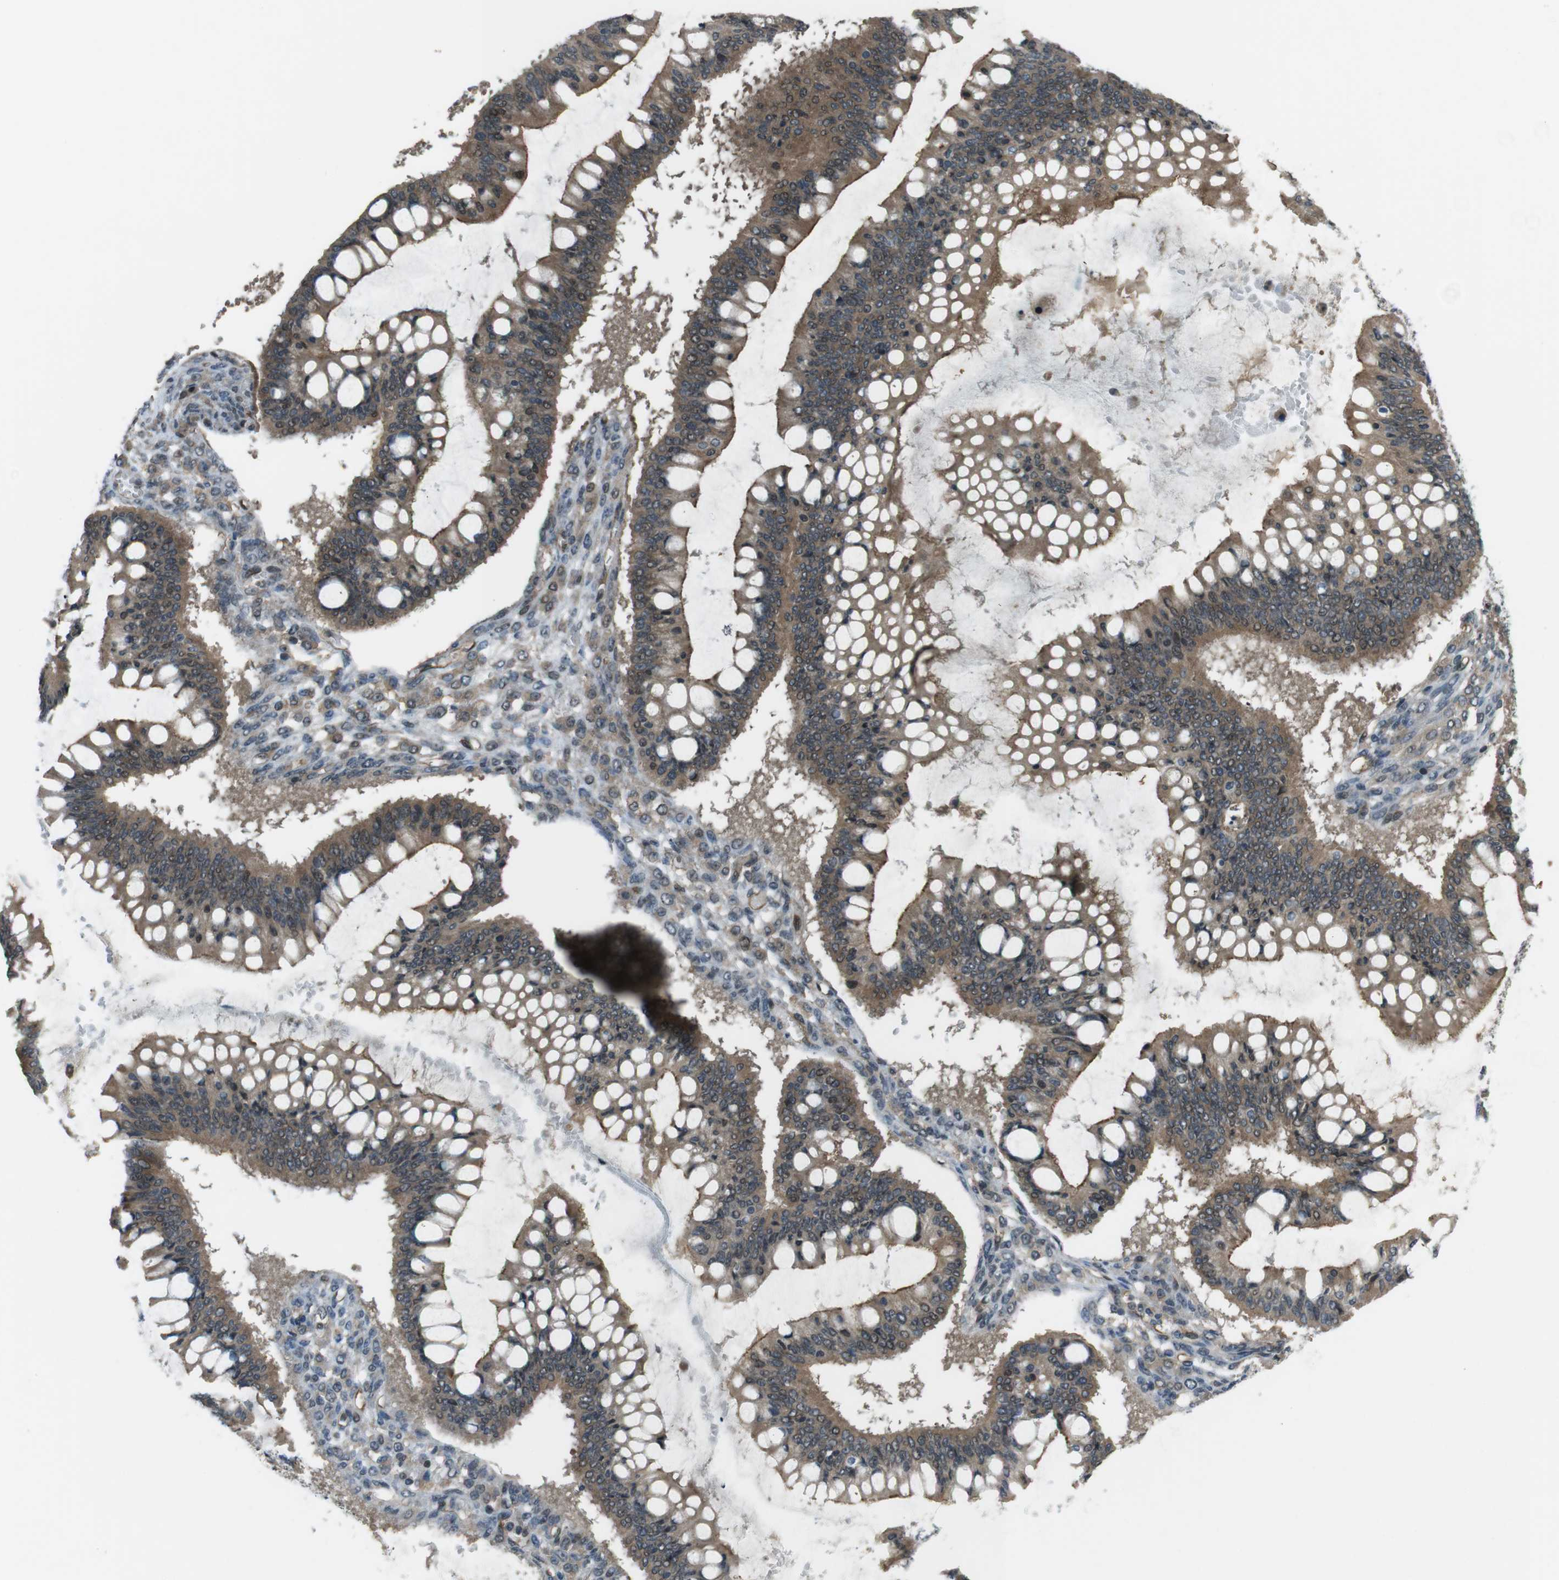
{"staining": {"intensity": "moderate", "quantity": ">75%", "location": "cytoplasmic/membranous"}, "tissue": "ovarian cancer", "cell_type": "Tumor cells", "image_type": "cancer", "snomed": [{"axis": "morphology", "description": "Cystadenocarcinoma, mucinous, NOS"}, {"axis": "topography", "description": "Ovary"}], "caption": "IHC photomicrograph of ovarian cancer stained for a protein (brown), which reveals medium levels of moderate cytoplasmic/membranous staining in about >75% of tumor cells.", "gene": "TIAM2", "patient": {"sex": "female", "age": 73}}